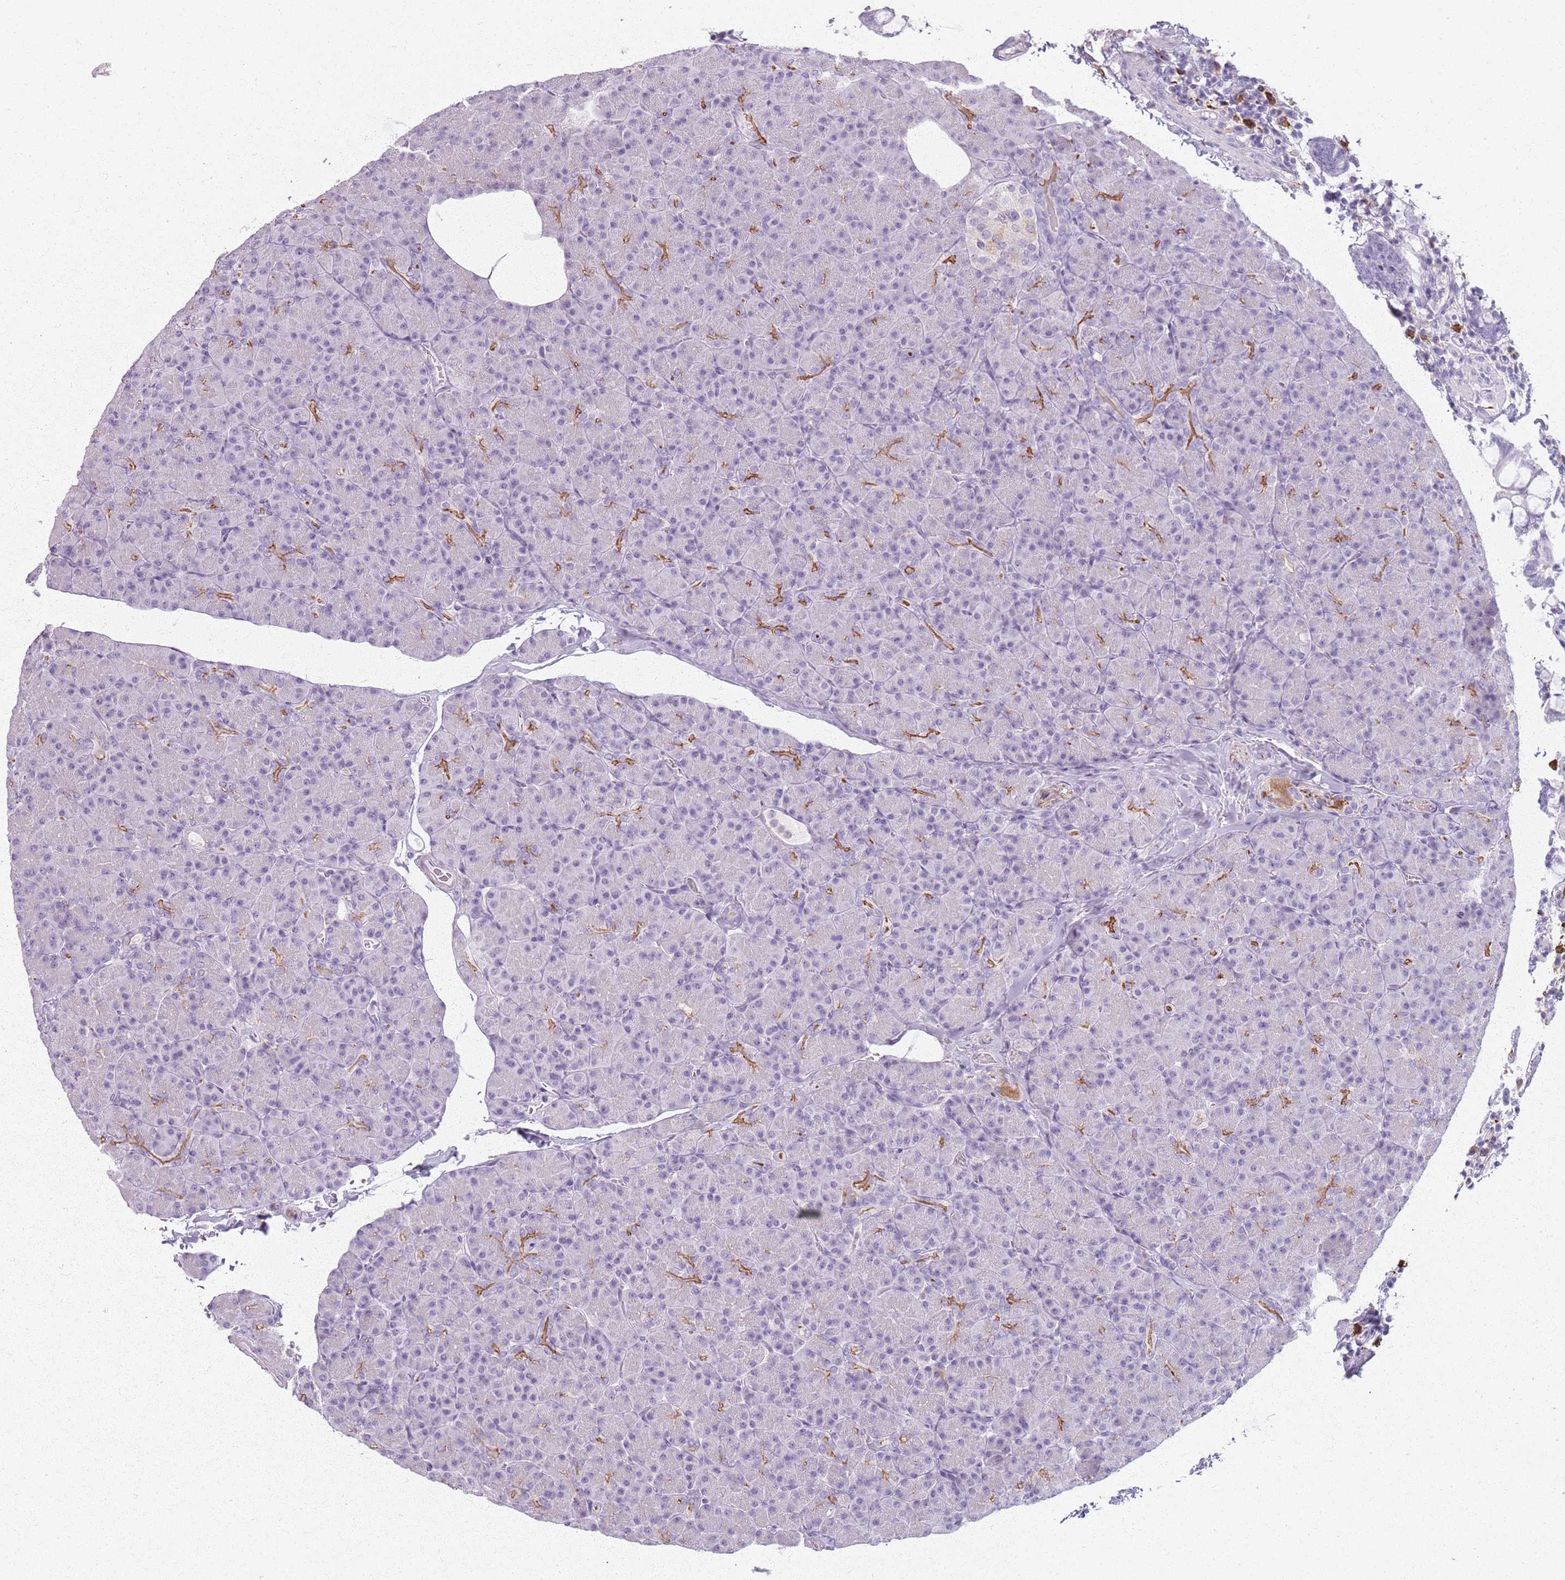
{"staining": {"intensity": "moderate", "quantity": "<25%", "location": "cytoplasmic/membranous"}, "tissue": "pancreas", "cell_type": "Exocrine glandular cells", "image_type": "normal", "snomed": [{"axis": "morphology", "description": "Normal tissue, NOS"}, {"axis": "topography", "description": "Pancreas"}], "caption": "Immunohistochemistry micrograph of benign pancreas: human pancreas stained using IHC shows low levels of moderate protein expression localized specifically in the cytoplasmic/membranous of exocrine glandular cells, appearing as a cytoplasmic/membranous brown color.", "gene": "GDPGP1", "patient": {"sex": "female", "age": 43}}